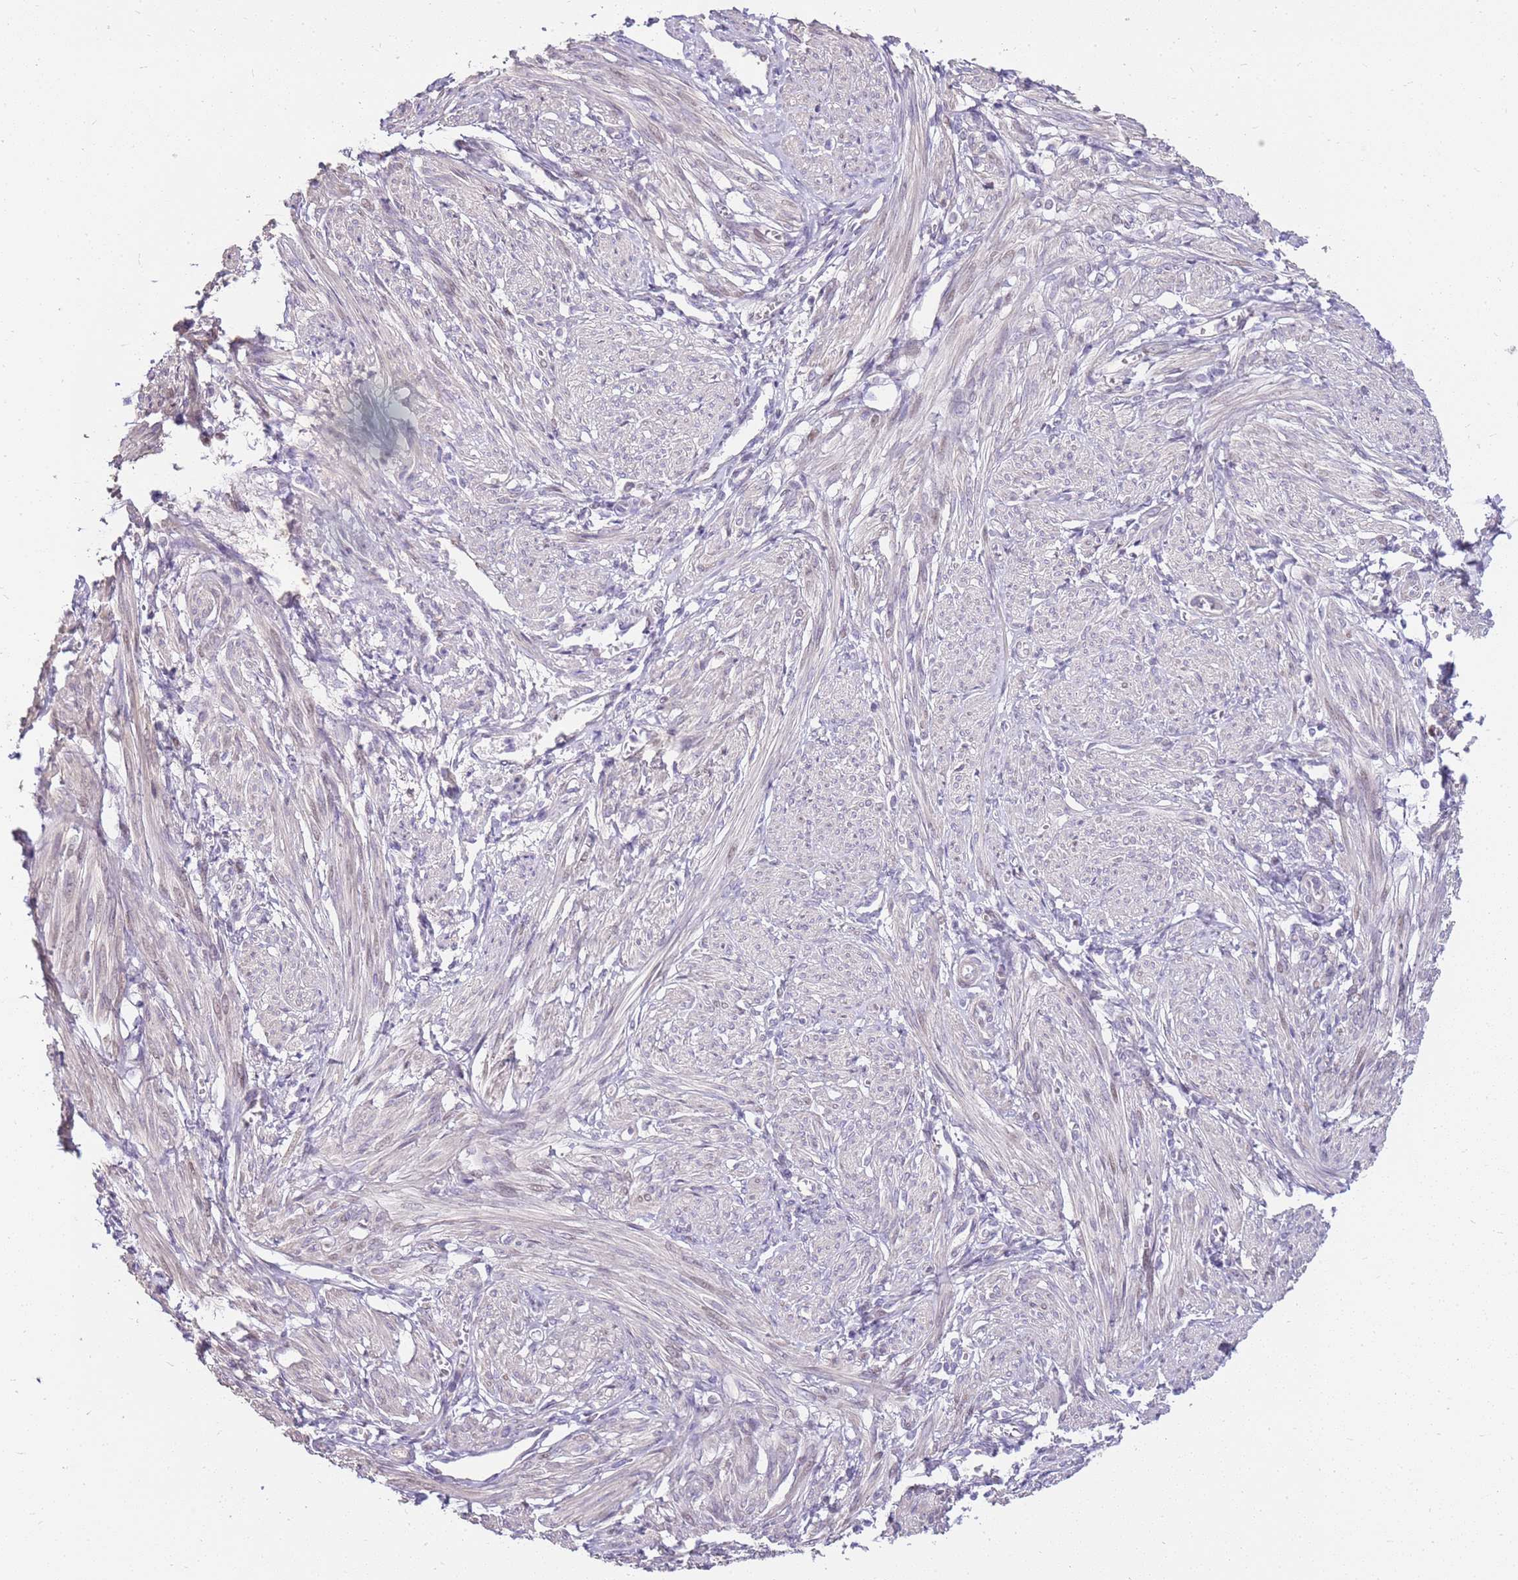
{"staining": {"intensity": "negative", "quantity": "none", "location": "none"}, "tissue": "smooth muscle", "cell_type": "Smooth muscle cells", "image_type": "normal", "snomed": [{"axis": "morphology", "description": "Normal tissue, NOS"}, {"axis": "topography", "description": "Smooth muscle"}], "caption": "There is no significant staining in smooth muscle cells of smooth muscle. (DAB IHC with hematoxylin counter stain).", "gene": "CLBA1", "patient": {"sex": "female", "age": 39}}